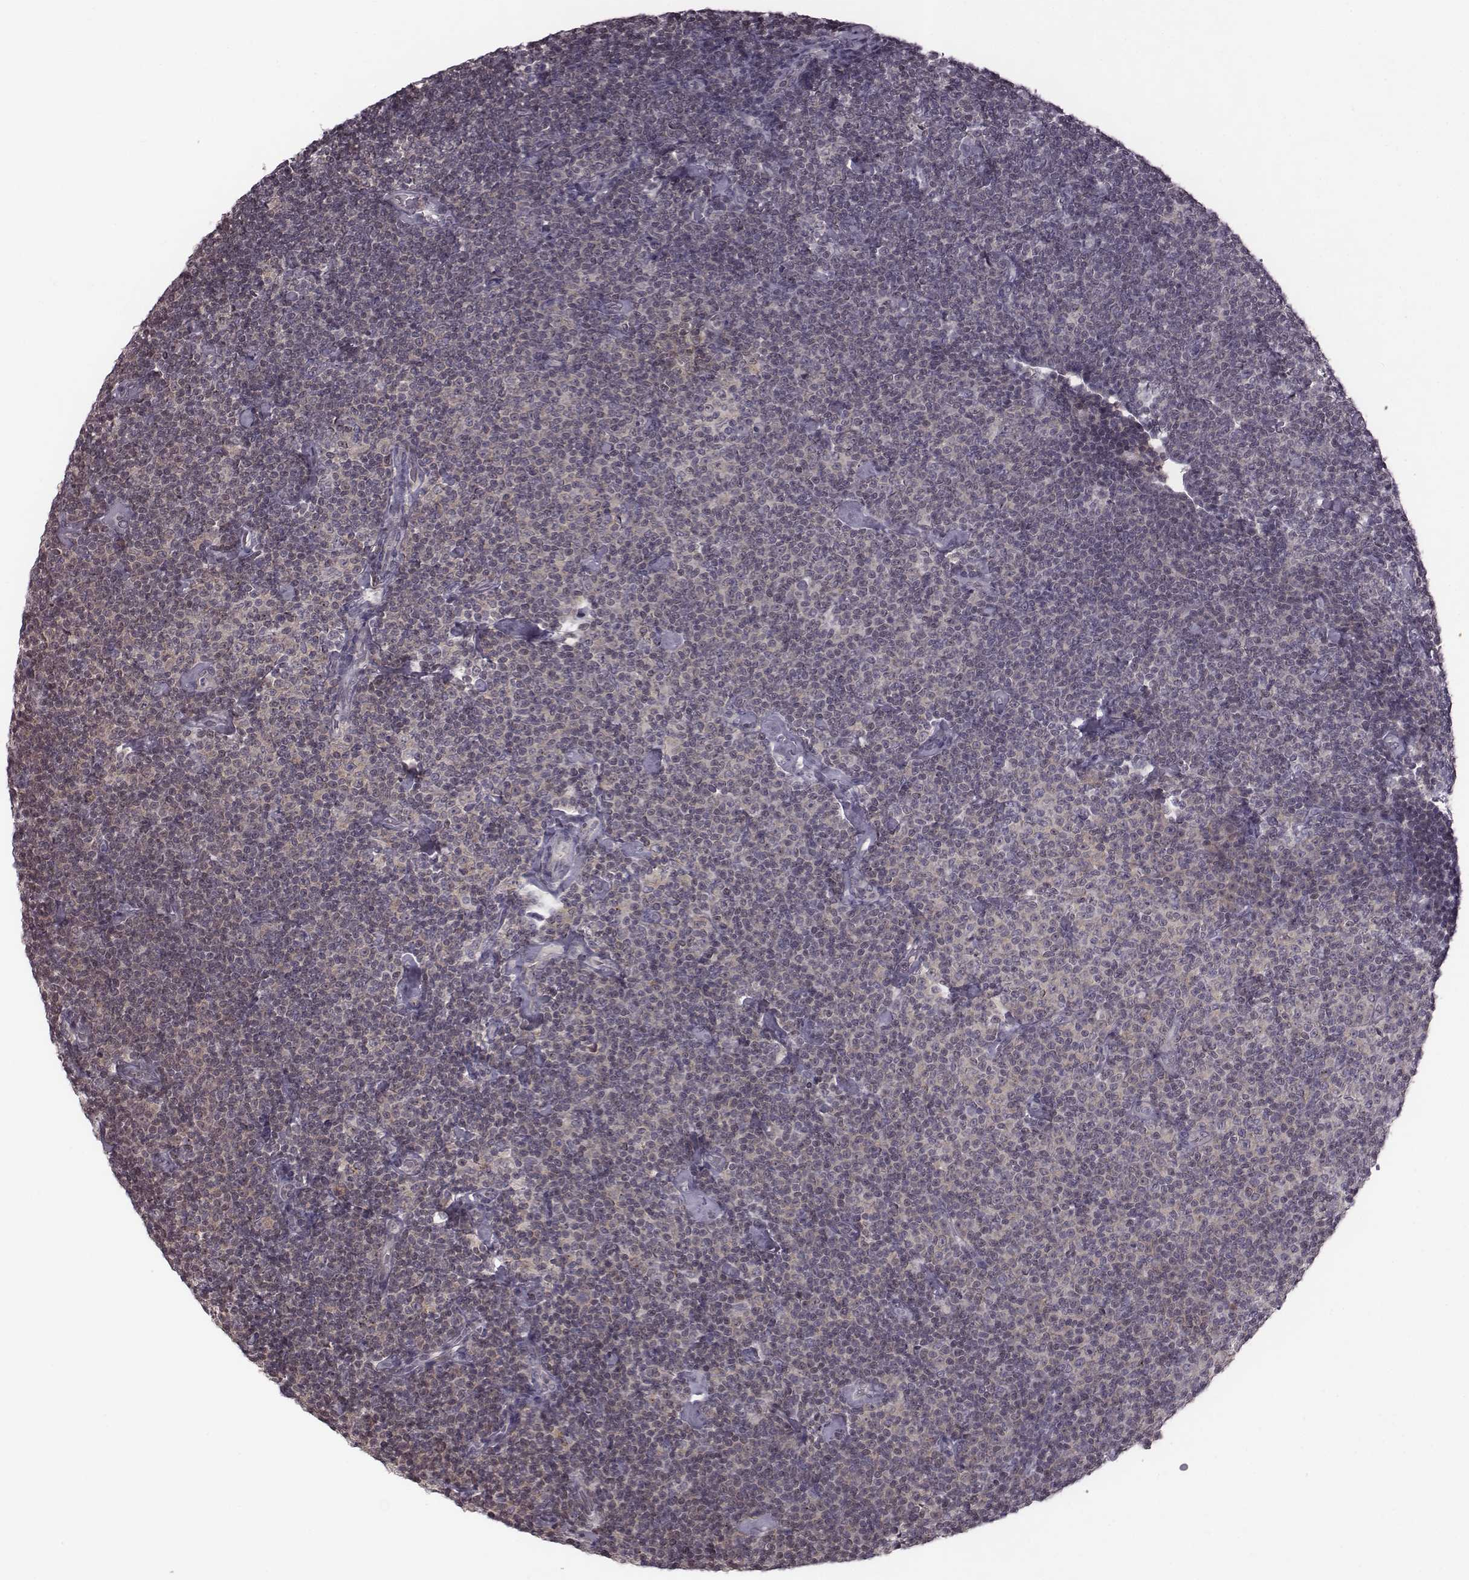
{"staining": {"intensity": "negative", "quantity": "none", "location": "none"}, "tissue": "lymphoma", "cell_type": "Tumor cells", "image_type": "cancer", "snomed": [{"axis": "morphology", "description": "Malignant lymphoma, non-Hodgkin's type, Low grade"}, {"axis": "topography", "description": "Lymph node"}], "caption": "Tumor cells show no significant protein staining in low-grade malignant lymphoma, non-Hodgkin's type.", "gene": "BICDL1", "patient": {"sex": "male", "age": 81}}